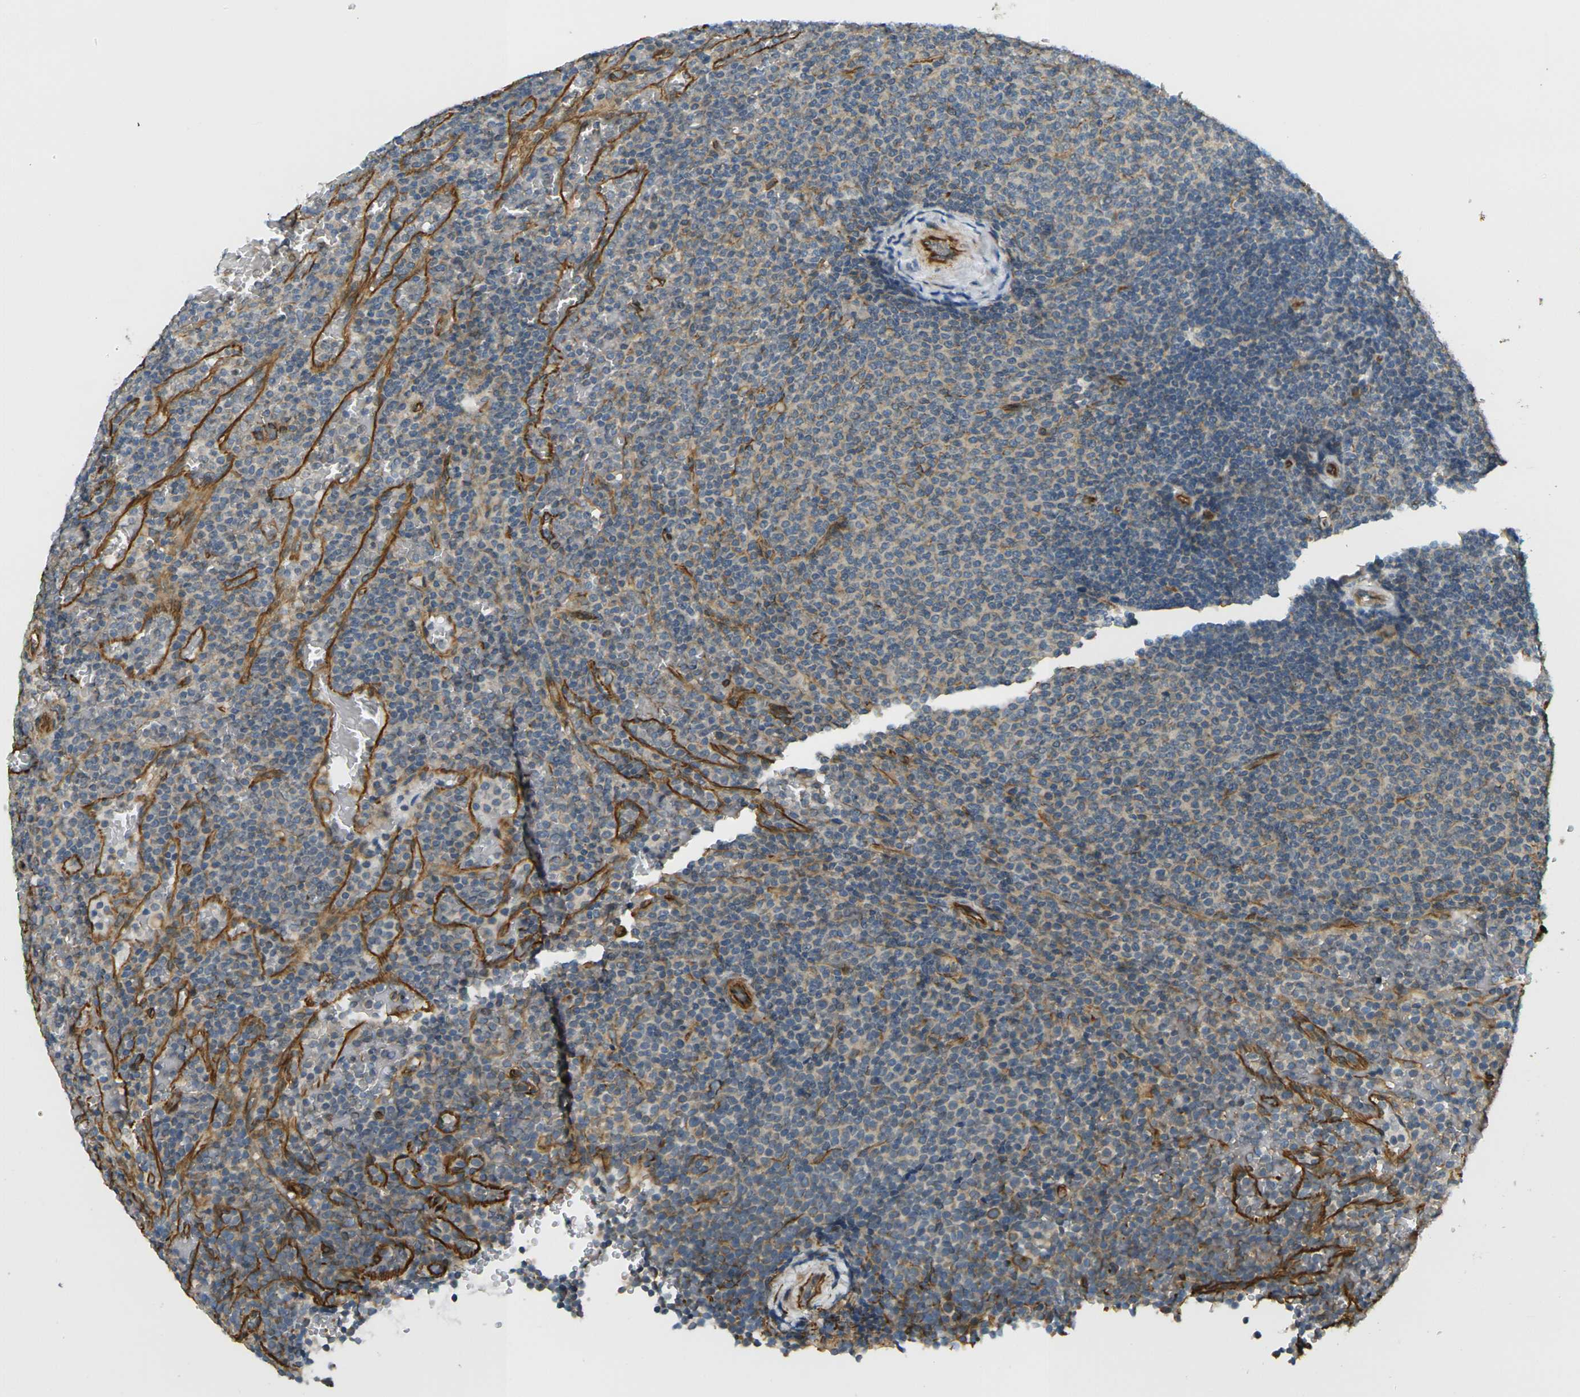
{"staining": {"intensity": "weak", "quantity": "<25%", "location": "cytoplasmic/membranous"}, "tissue": "lymphoma", "cell_type": "Tumor cells", "image_type": "cancer", "snomed": [{"axis": "morphology", "description": "Malignant lymphoma, non-Hodgkin's type, Low grade"}, {"axis": "topography", "description": "Spleen"}], "caption": "IHC of human malignant lymphoma, non-Hodgkin's type (low-grade) reveals no staining in tumor cells.", "gene": "CYTH3", "patient": {"sex": "female", "age": 77}}